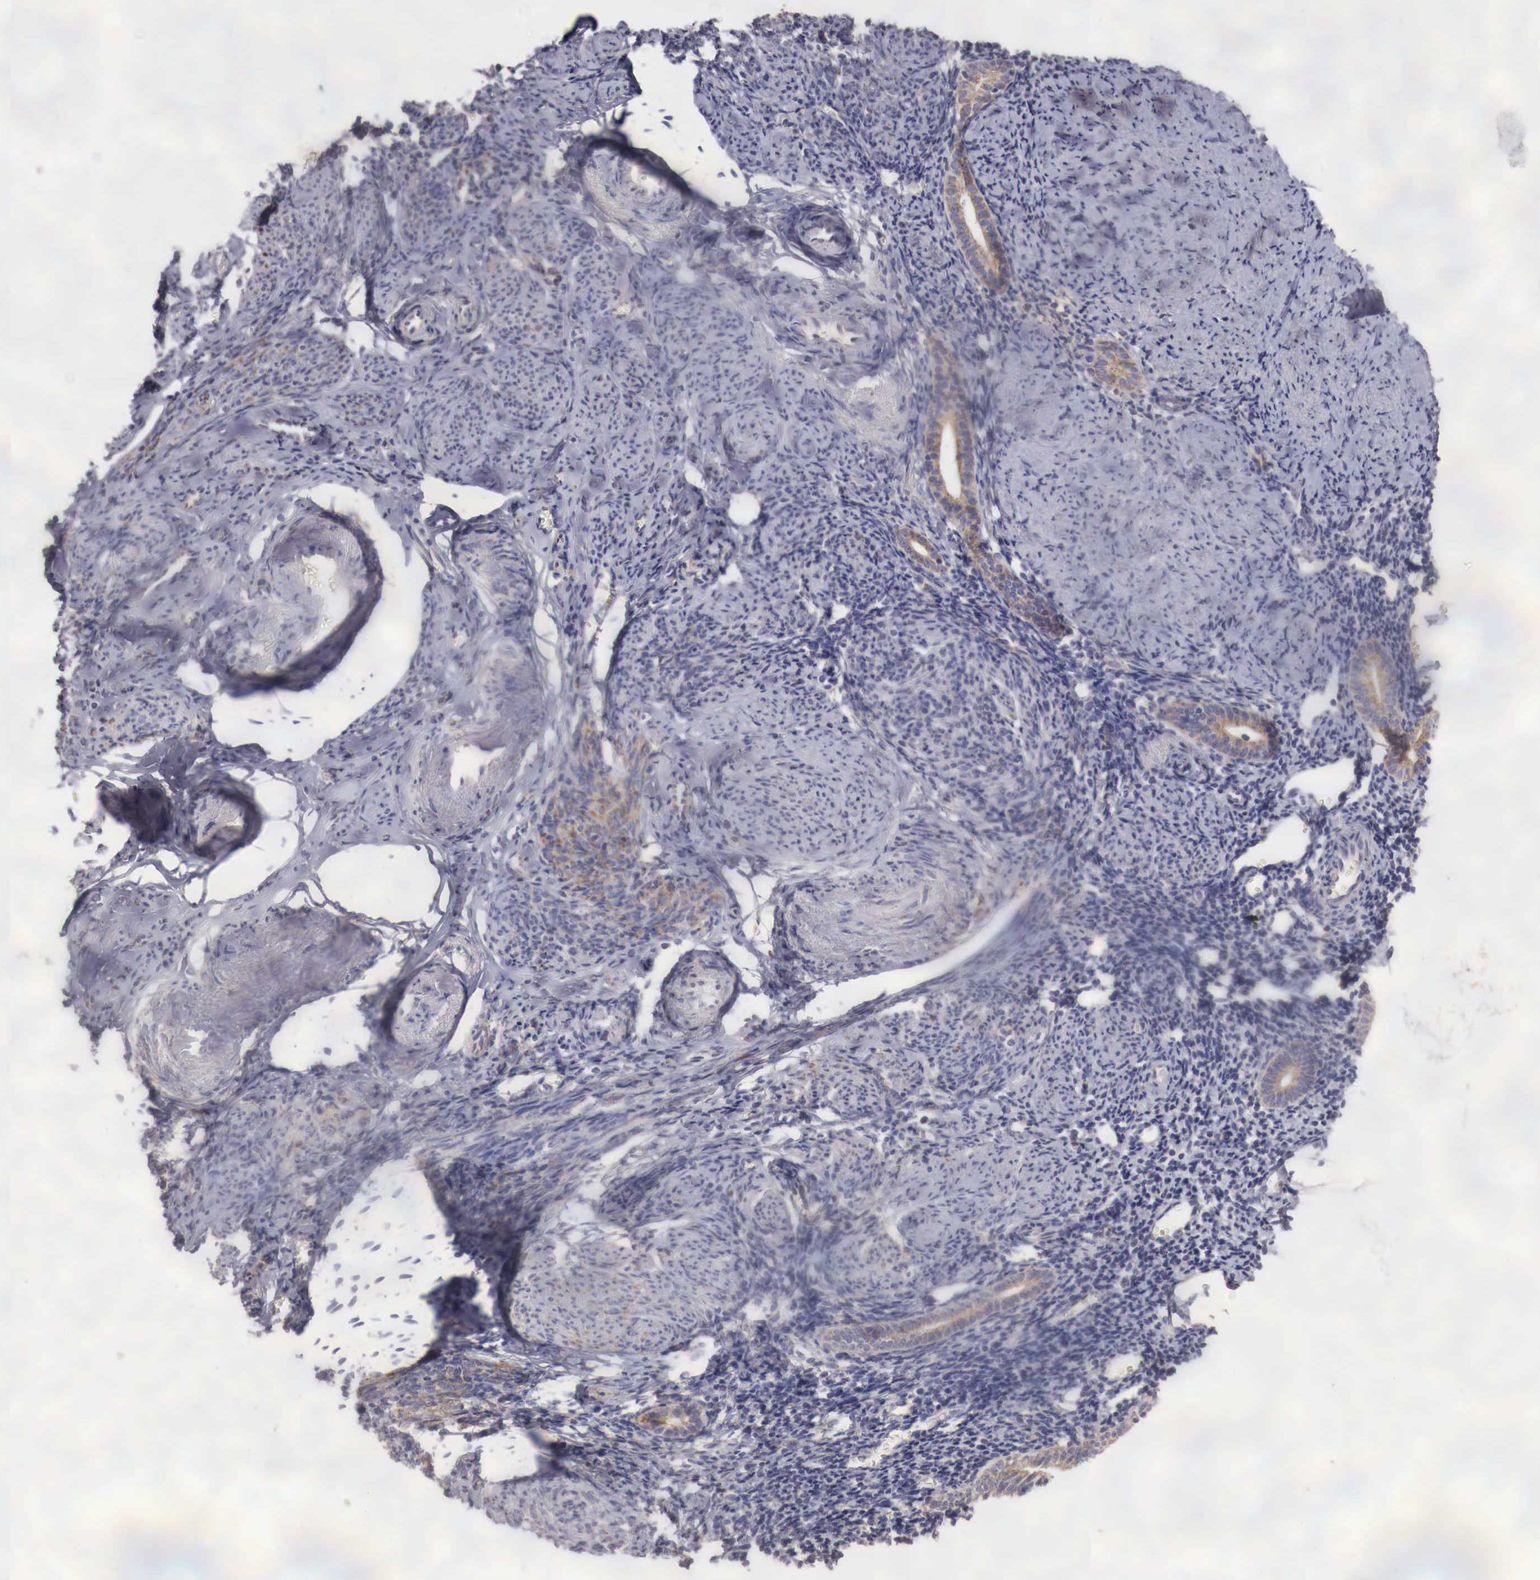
{"staining": {"intensity": "negative", "quantity": "none", "location": "none"}, "tissue": "endometrium", "cell_type": "Cells in endometrial stroma", "image_type": "normal", "snomed": [{"axis": "morphology", "description": "Normal tissue, NOS"}, {"axis": "morphology", "description": "Neoplasm, benign, NOS"}, {"axis": "topography", "description": "Uterus"}], "caption": "This is an IHC histopathology image of unremarkable human endometrium. There is no staining in cells in endometrial stroma.", "gene": "XPNPEP3", "patient": {"sex": "female", "age": 55}}